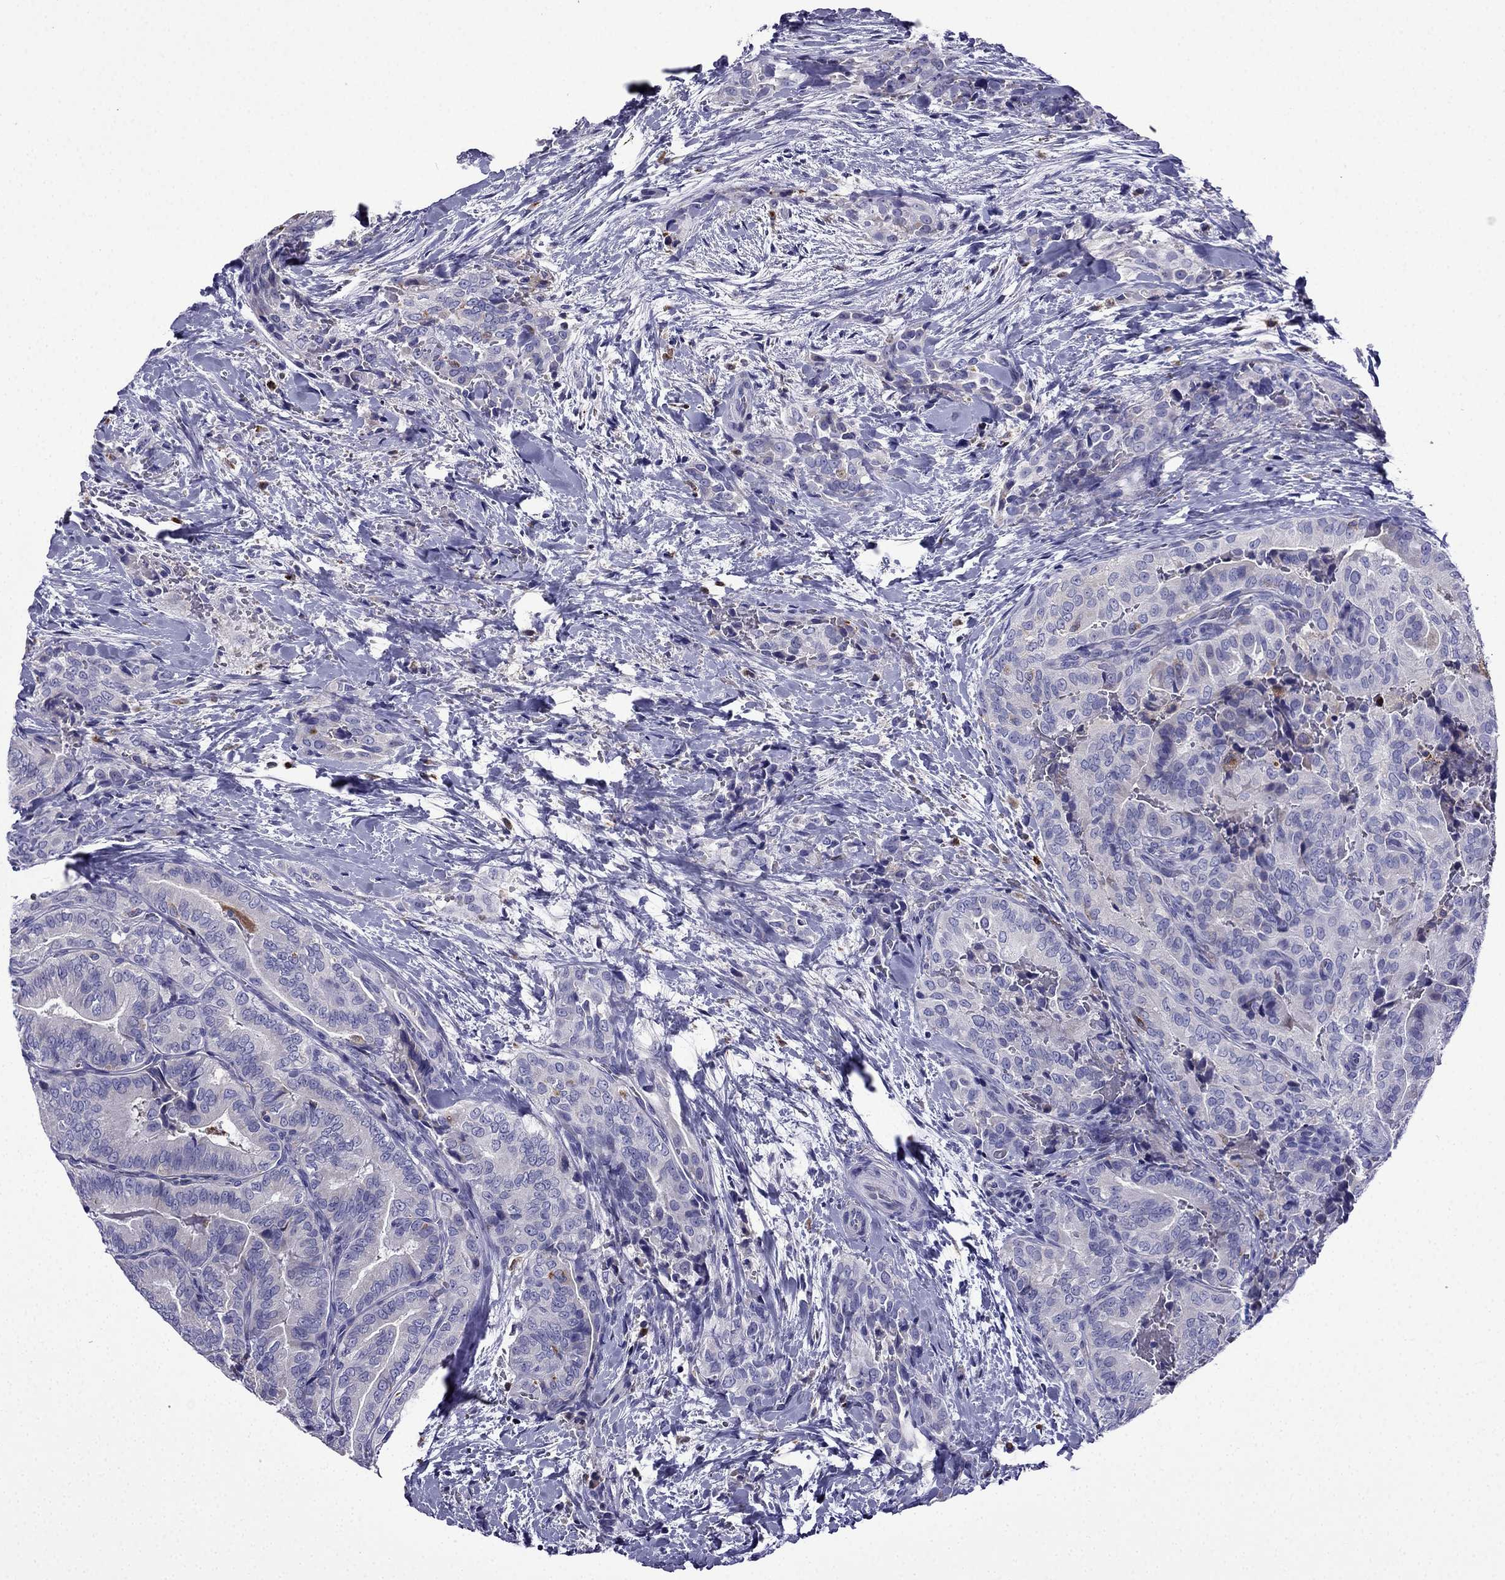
{"staining": {"intensity": "negative", "quantity": "none", "location": "none"}, "tissue": "thyroid cancer", "cell_type": "Tumor cells", "image_type": "cancer", "snomed": [{"axis": "morphology", "description": "Papillary adenocarcinoma, NOS"}, {"axis": "topography", "description": "Thyroid gland"}], "caption": "An IHC photomicrograph of thyroid papillary adenocarcinoma is shown. There is no staining in tumor cells of thyroid papillary adenocarcinoma. The staining is performed using DAB brown chromogen with nuclei counter-stained in using hematoxylin.", "gene": "TSSK4", "patient": {"sex": "male", "age": 61}}